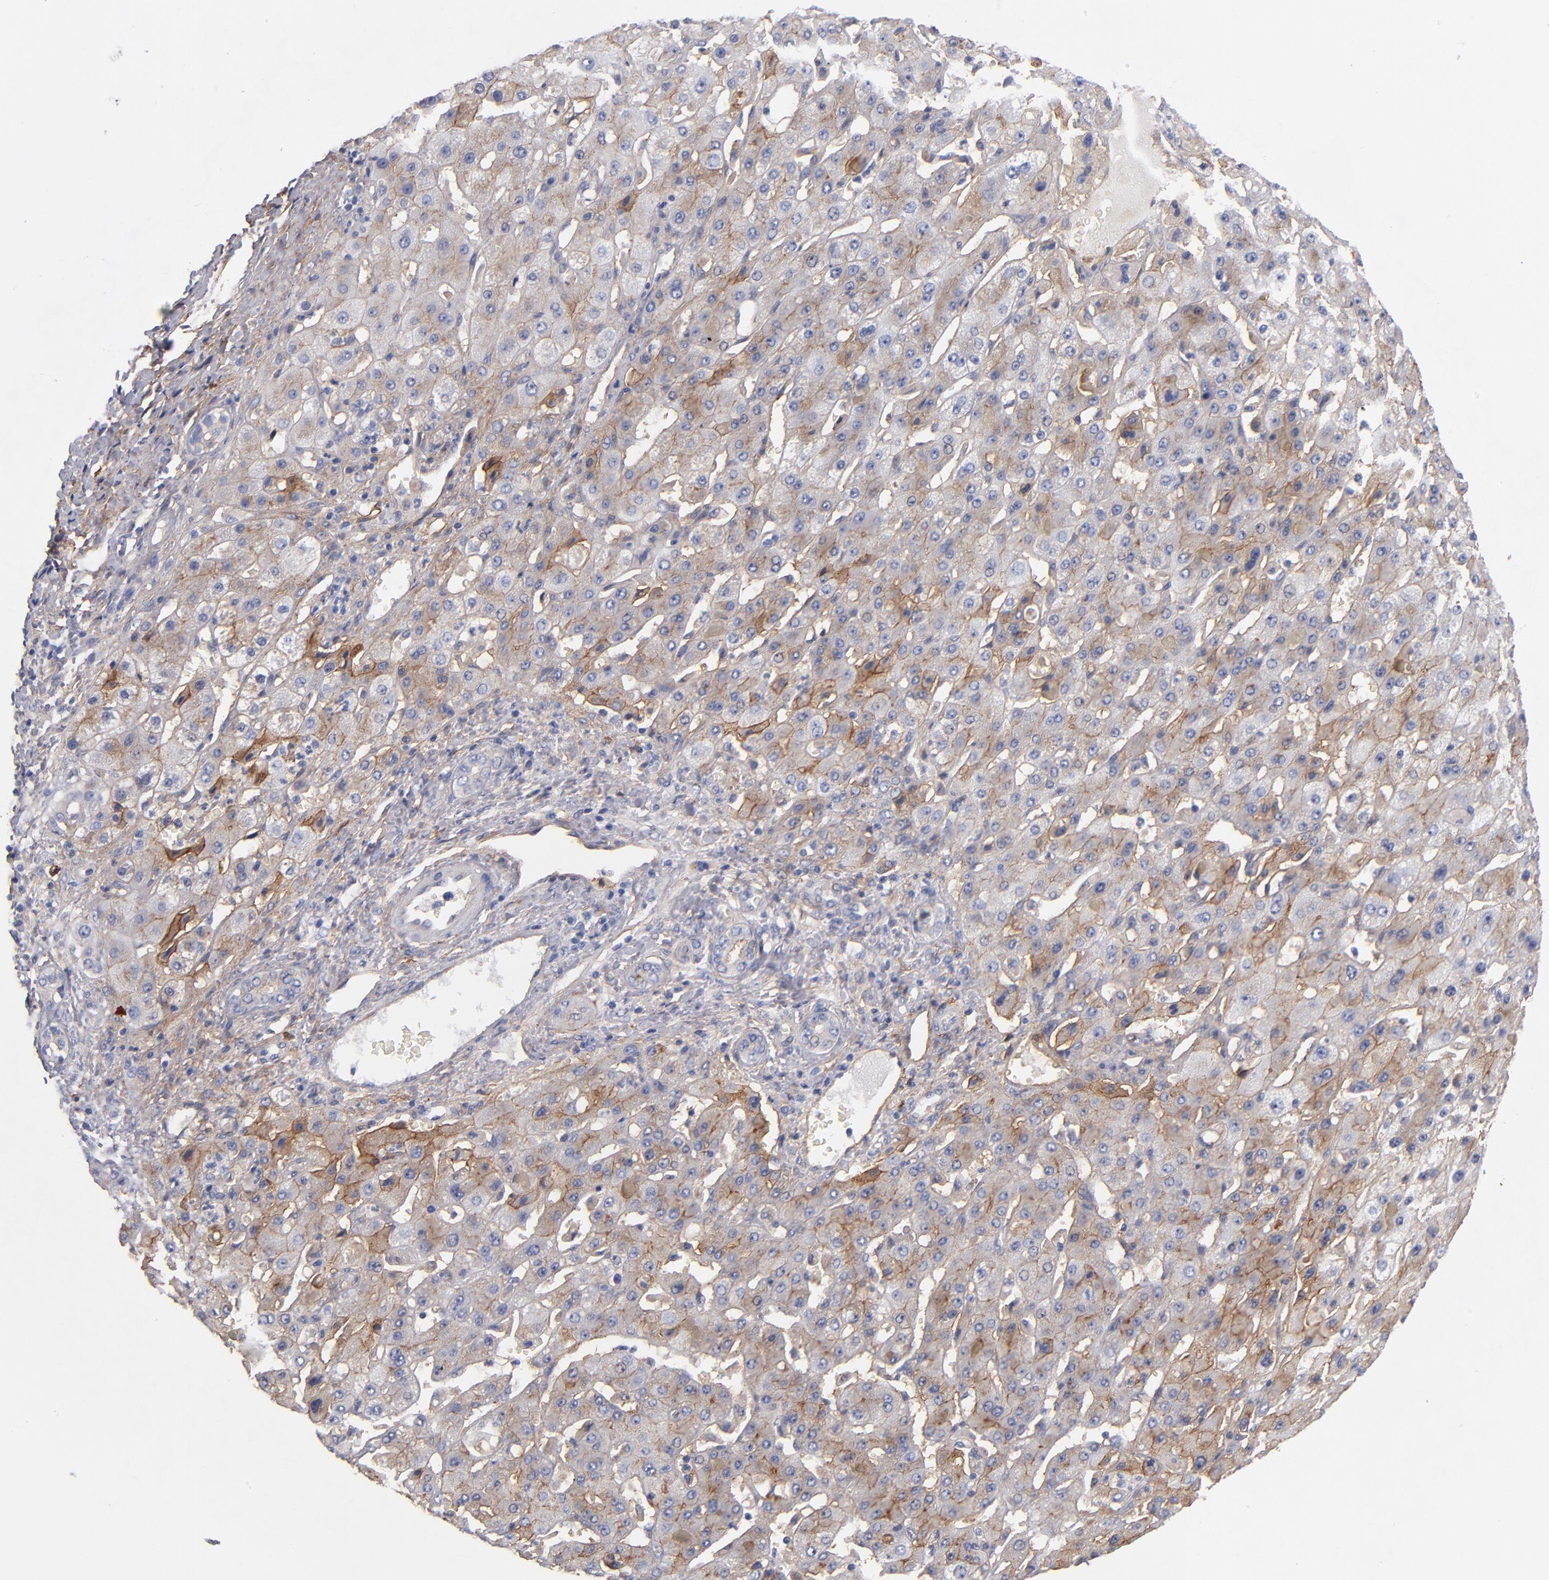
{"staining": {"intensity": "strong", "quantity": ">75%", "location": "cytoplasmic/membranous"}, "tissue": "liver cancer", "cell_type": "Tumor cells", "image_type": "cancer", "snomed": [{"axis": "morphology", "description": "Cholangiocarcinoma"}, {"axis": "topography", "description": "Liver"}], "caption": "Human liver cancer (cholangiocarcinoma) stained for a protein (brown) reveals strong cytoplasmic/membranous positive positivity in about >75% of tumor cells.", "gene": "PLSCR4", "patient": {"sex": "female", "age": 52}}